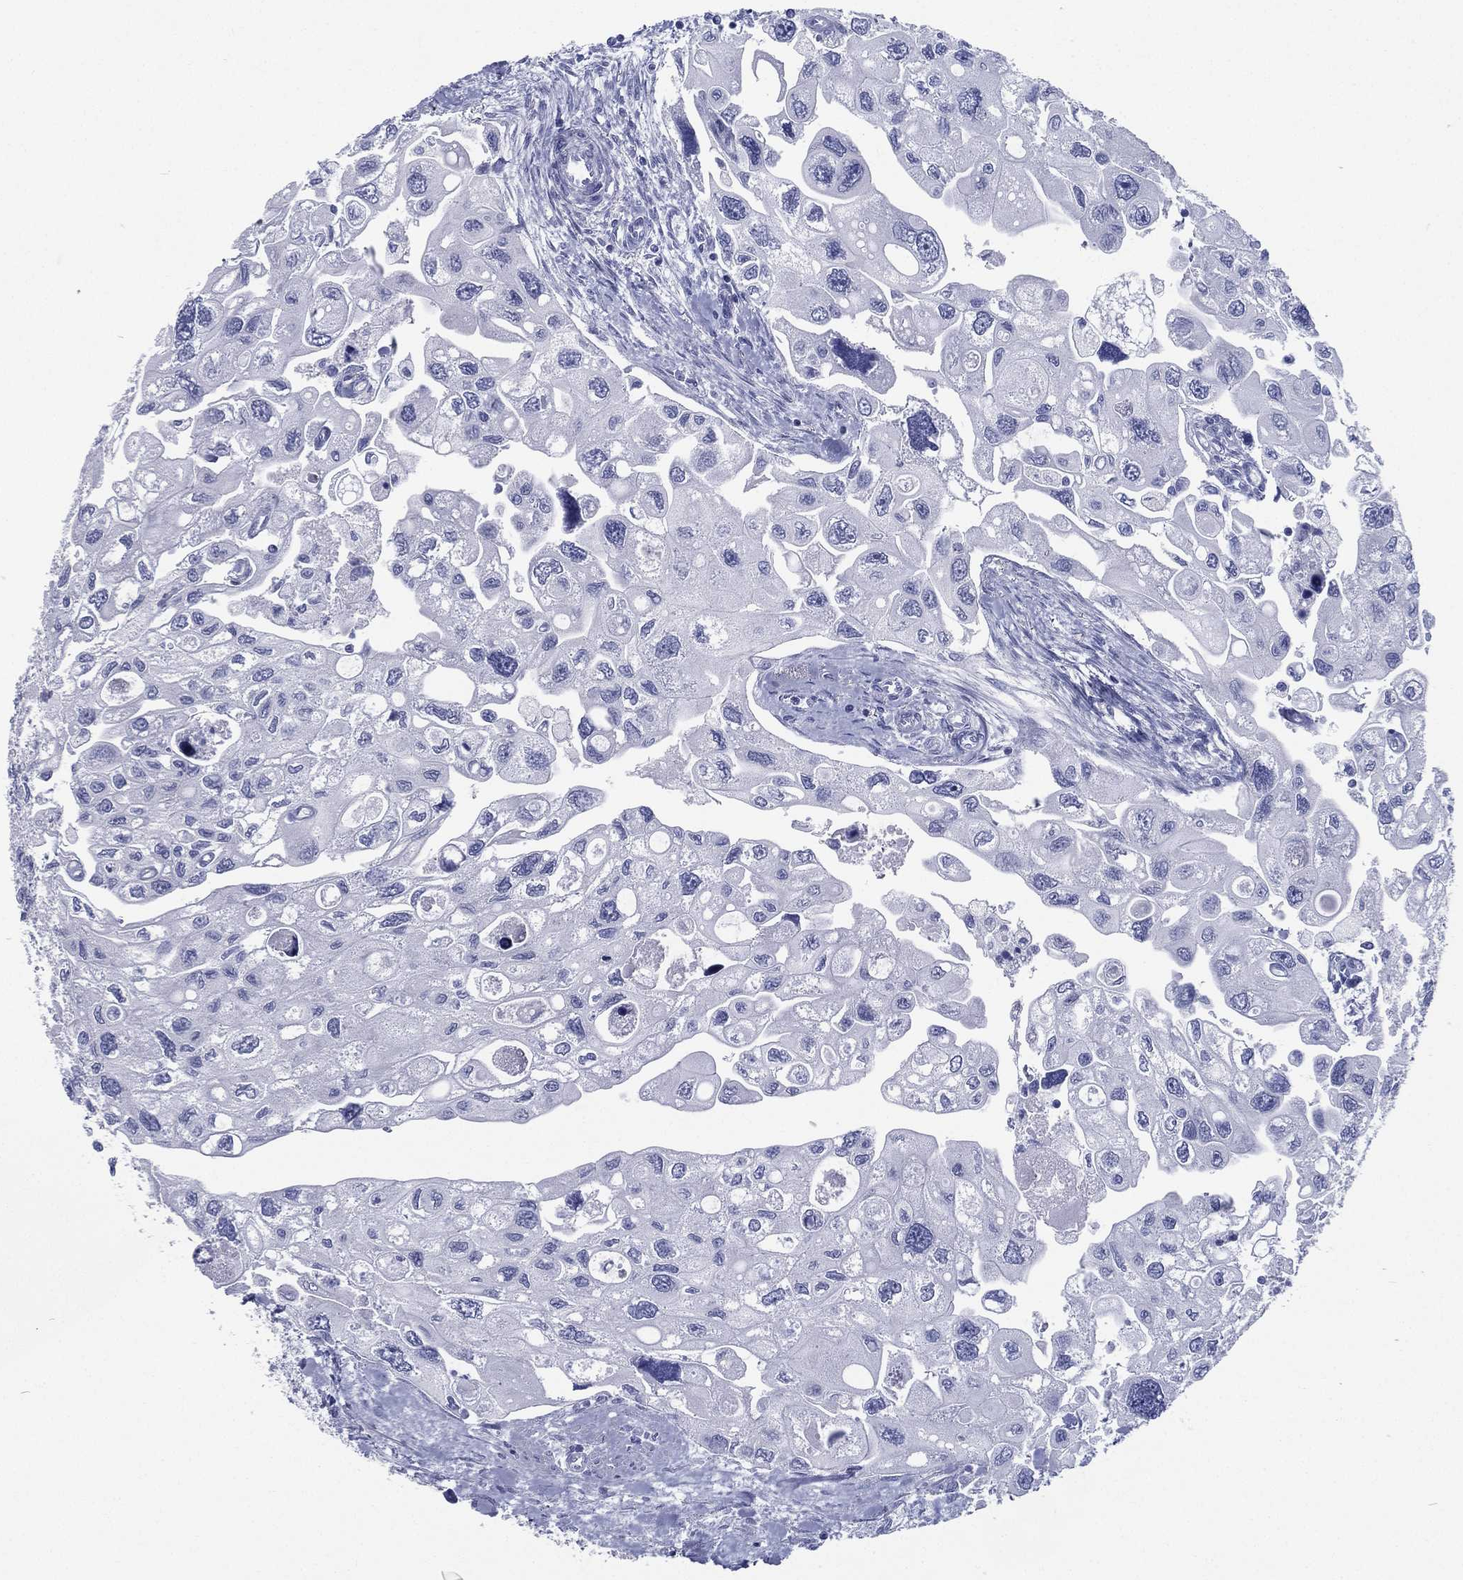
{"staining": {"intensity": "negative", "quantity": "none", "location": "none"}, "tissue": "urothelial cancer", "cell_type": "Tumor cells", "image_type": "cancer", "snomed": [{"axis": "morphology", "description": "Urothelial carcinoma, High grade"}, {"axis": "topography", "description": "Urinary bladder"}], "caption": "Immunohistochemistry photomicrograph of neoplastic tissue: human high-grade urothelial carcinoma stained with DAB (3,3'-diaminobenzidine) demonstrates no significant protein staining in tumor cells.", "gene": "RSPH4A", "patient": {"sex": "male", "age": 59}}